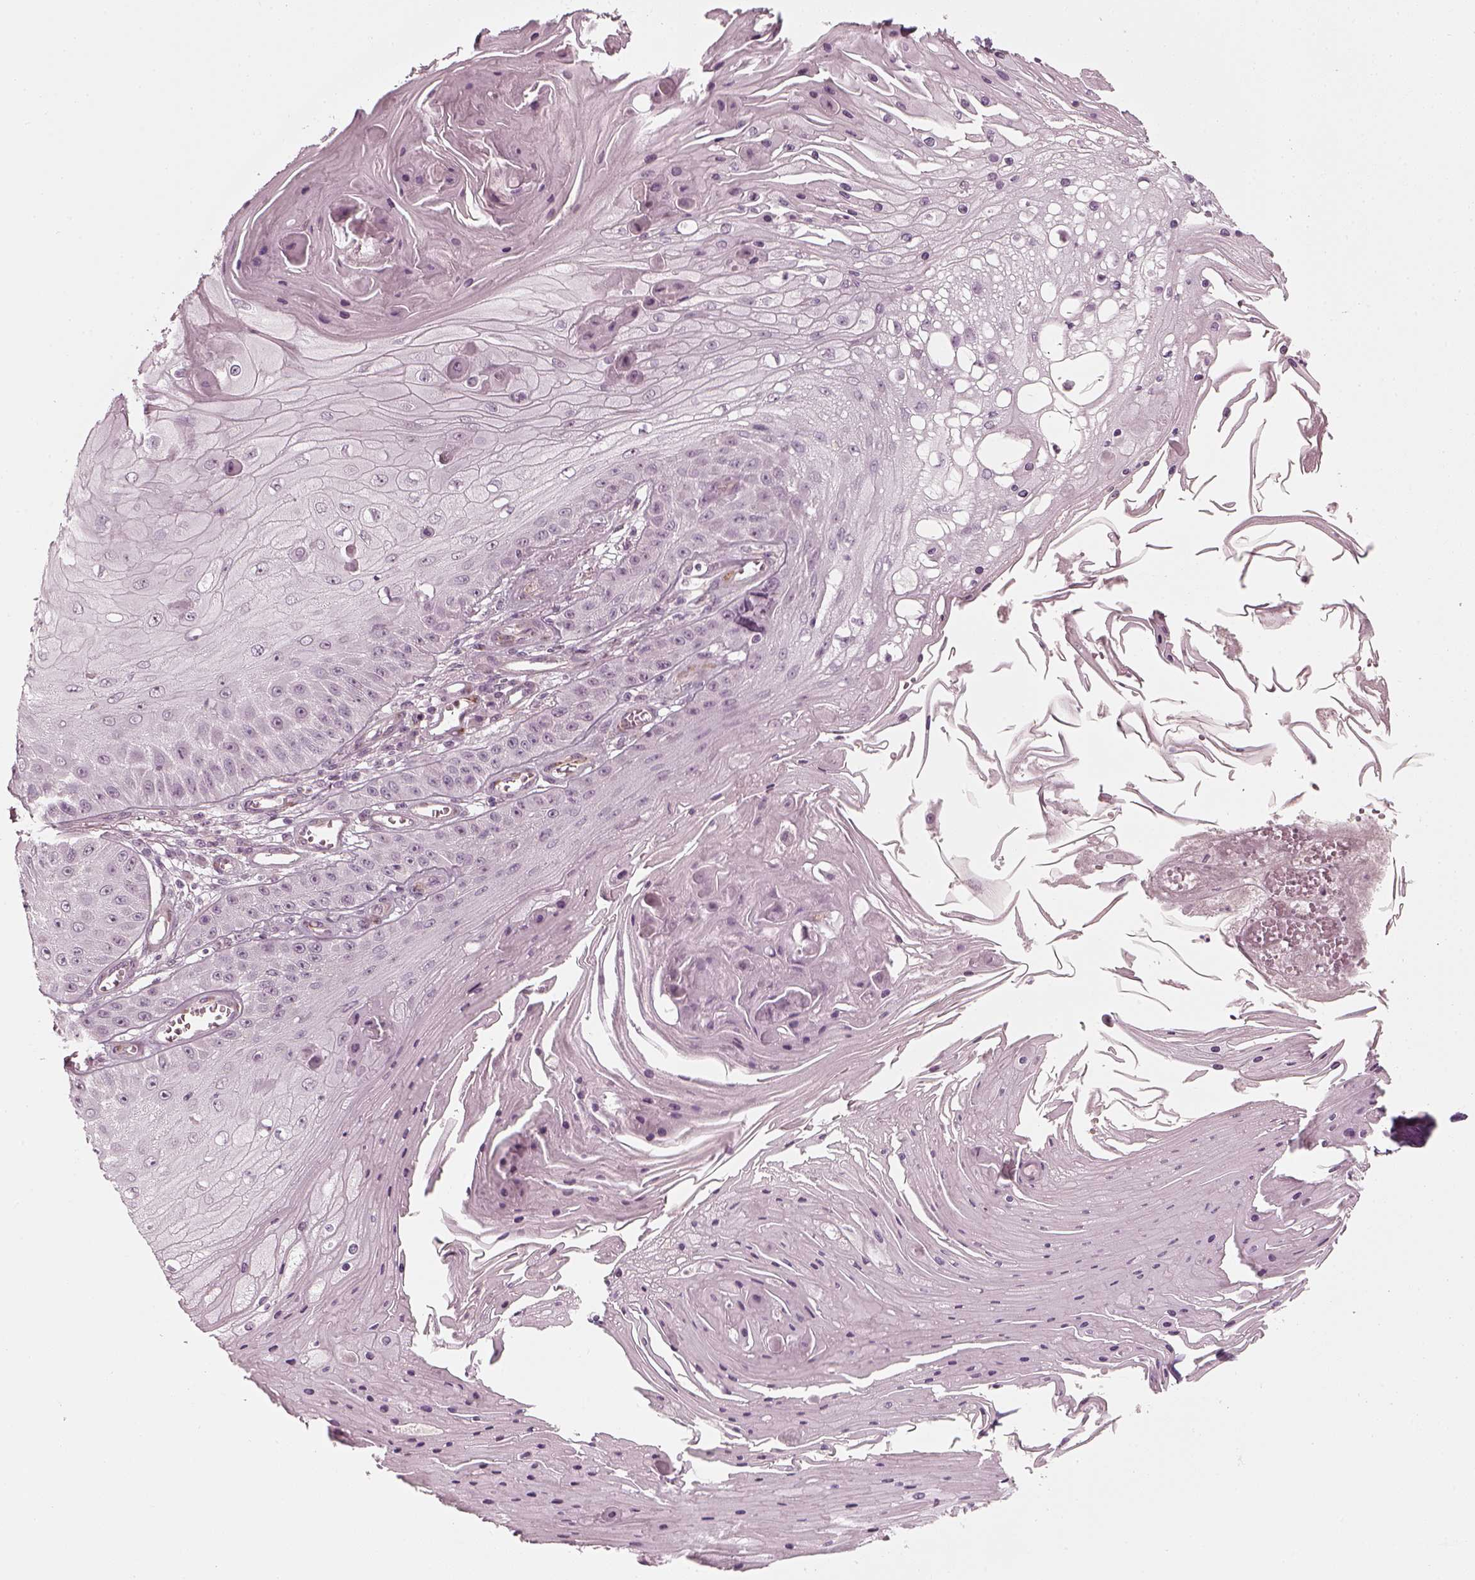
{"staining": {"intensity": "negative", "quantity": "none", "location": "none"}, "tissue": "skin cancer", "cell_type": "Tumor cells", "image_type": "cancer", "snomed": [{"axis": "morphology", "description": "Squamous cell carcinoma, NOS"}, {"axis": "topography", "description": "Skin"}], "caption": "Histopathology image shows no significant protein staining in tumor cells of skin cancer (squamous cell carcinoma). The staining is performed using DAB (3,3'-diaminobenzidine) brown chromogen with nuclei counter-stained in using hematoxylin.", "gene": "LAMB2", "patient": {"sex": "male", "age": 70}}